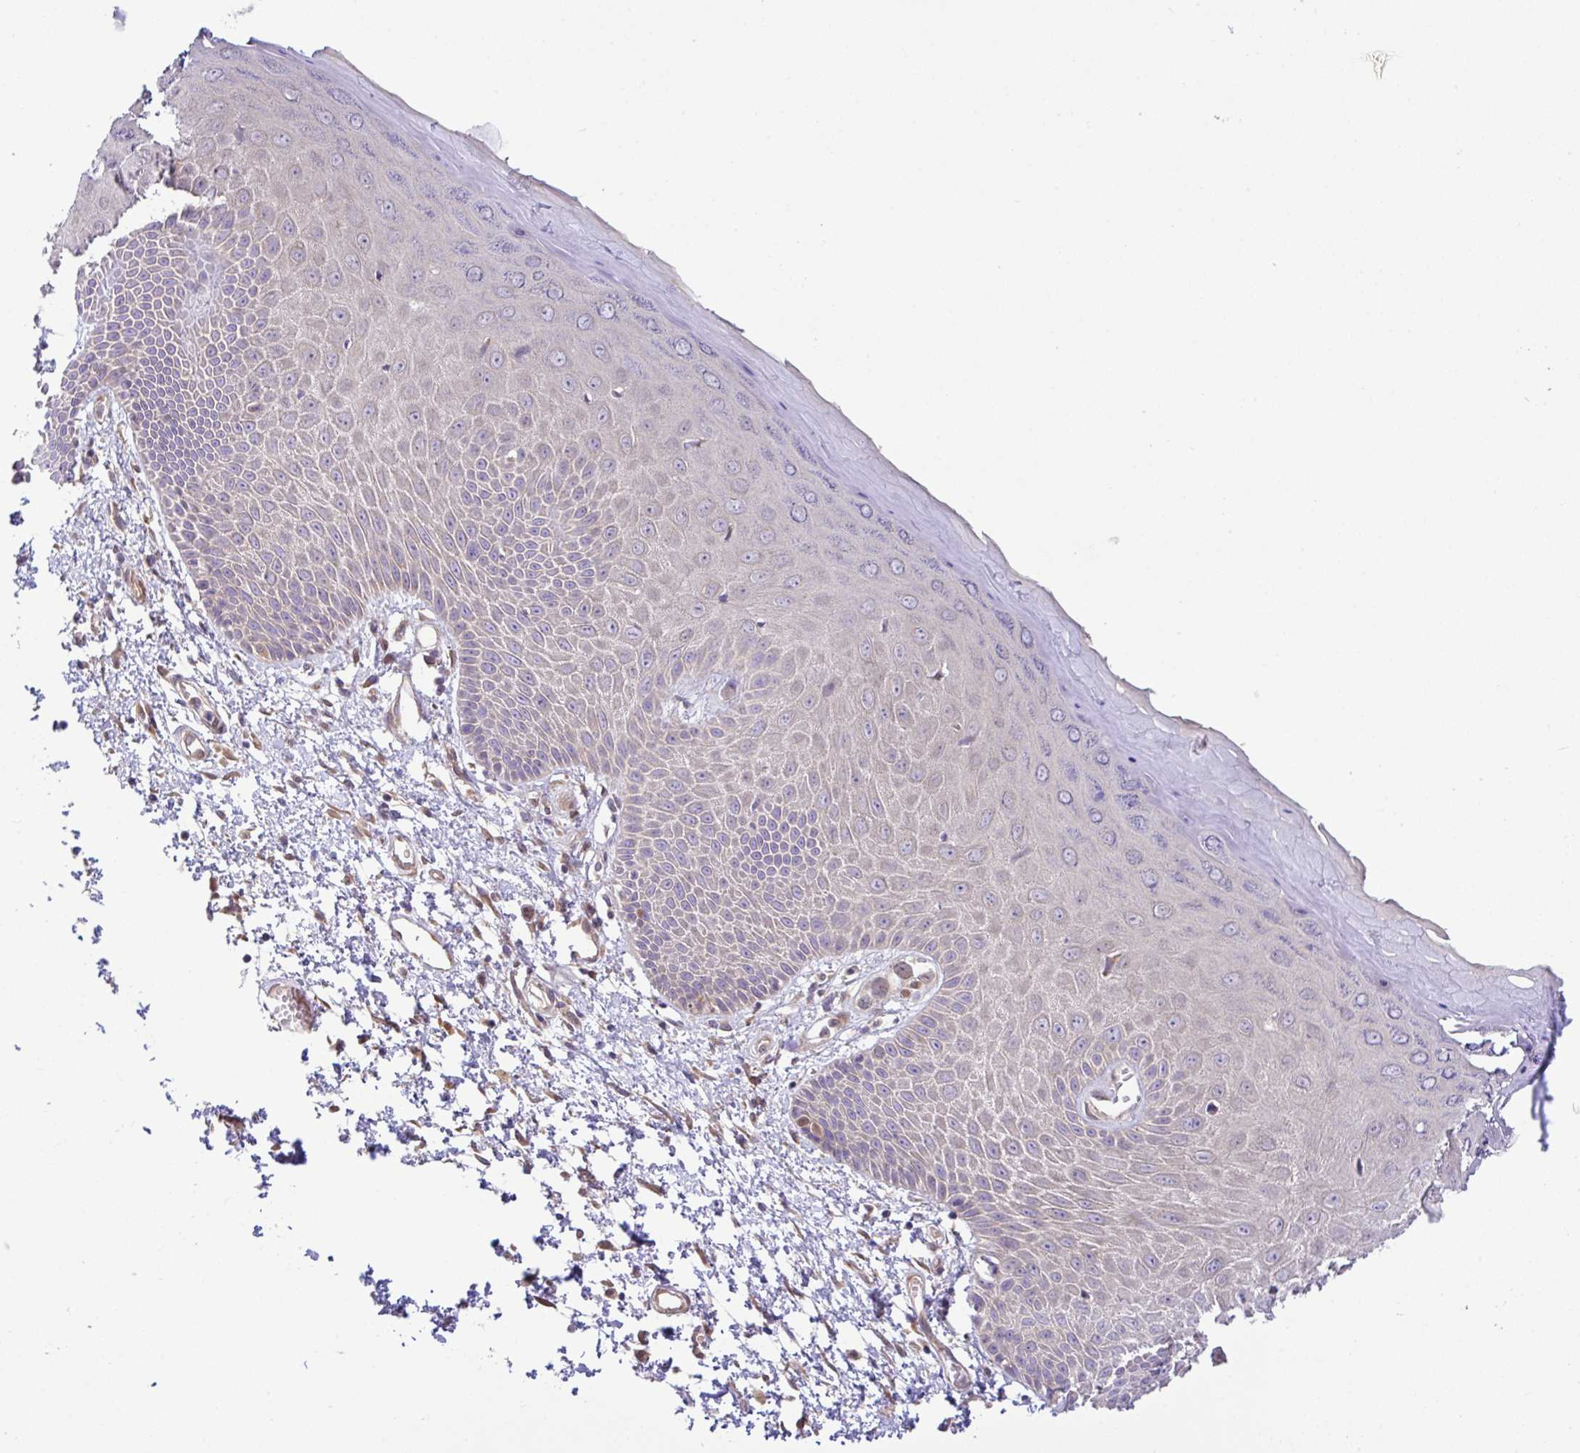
{"staining": {"intensity": "moderate", "quantity": "25%-75%", "location": "cytoplasmic/membranous"}, "tissue": "skin", "cell_type": "Epidermal cells", "image_type": "normal", "snomed": [{"axis": "morphology", "description": "Normal tissue, NOS"}, {"axis": "topography", "description": "Anal"}, {"axis": "topography", "description": "Peripheral nerve tissue"}], "caption": "Immunohistochemical staining of benign human skin shows medium levels of moderate cytoplasmic/membranous expression in approximately 25%-75% of epidermal cells.", "gene": "UBE4A", "patient": {"sex": "male", "age": 78}}